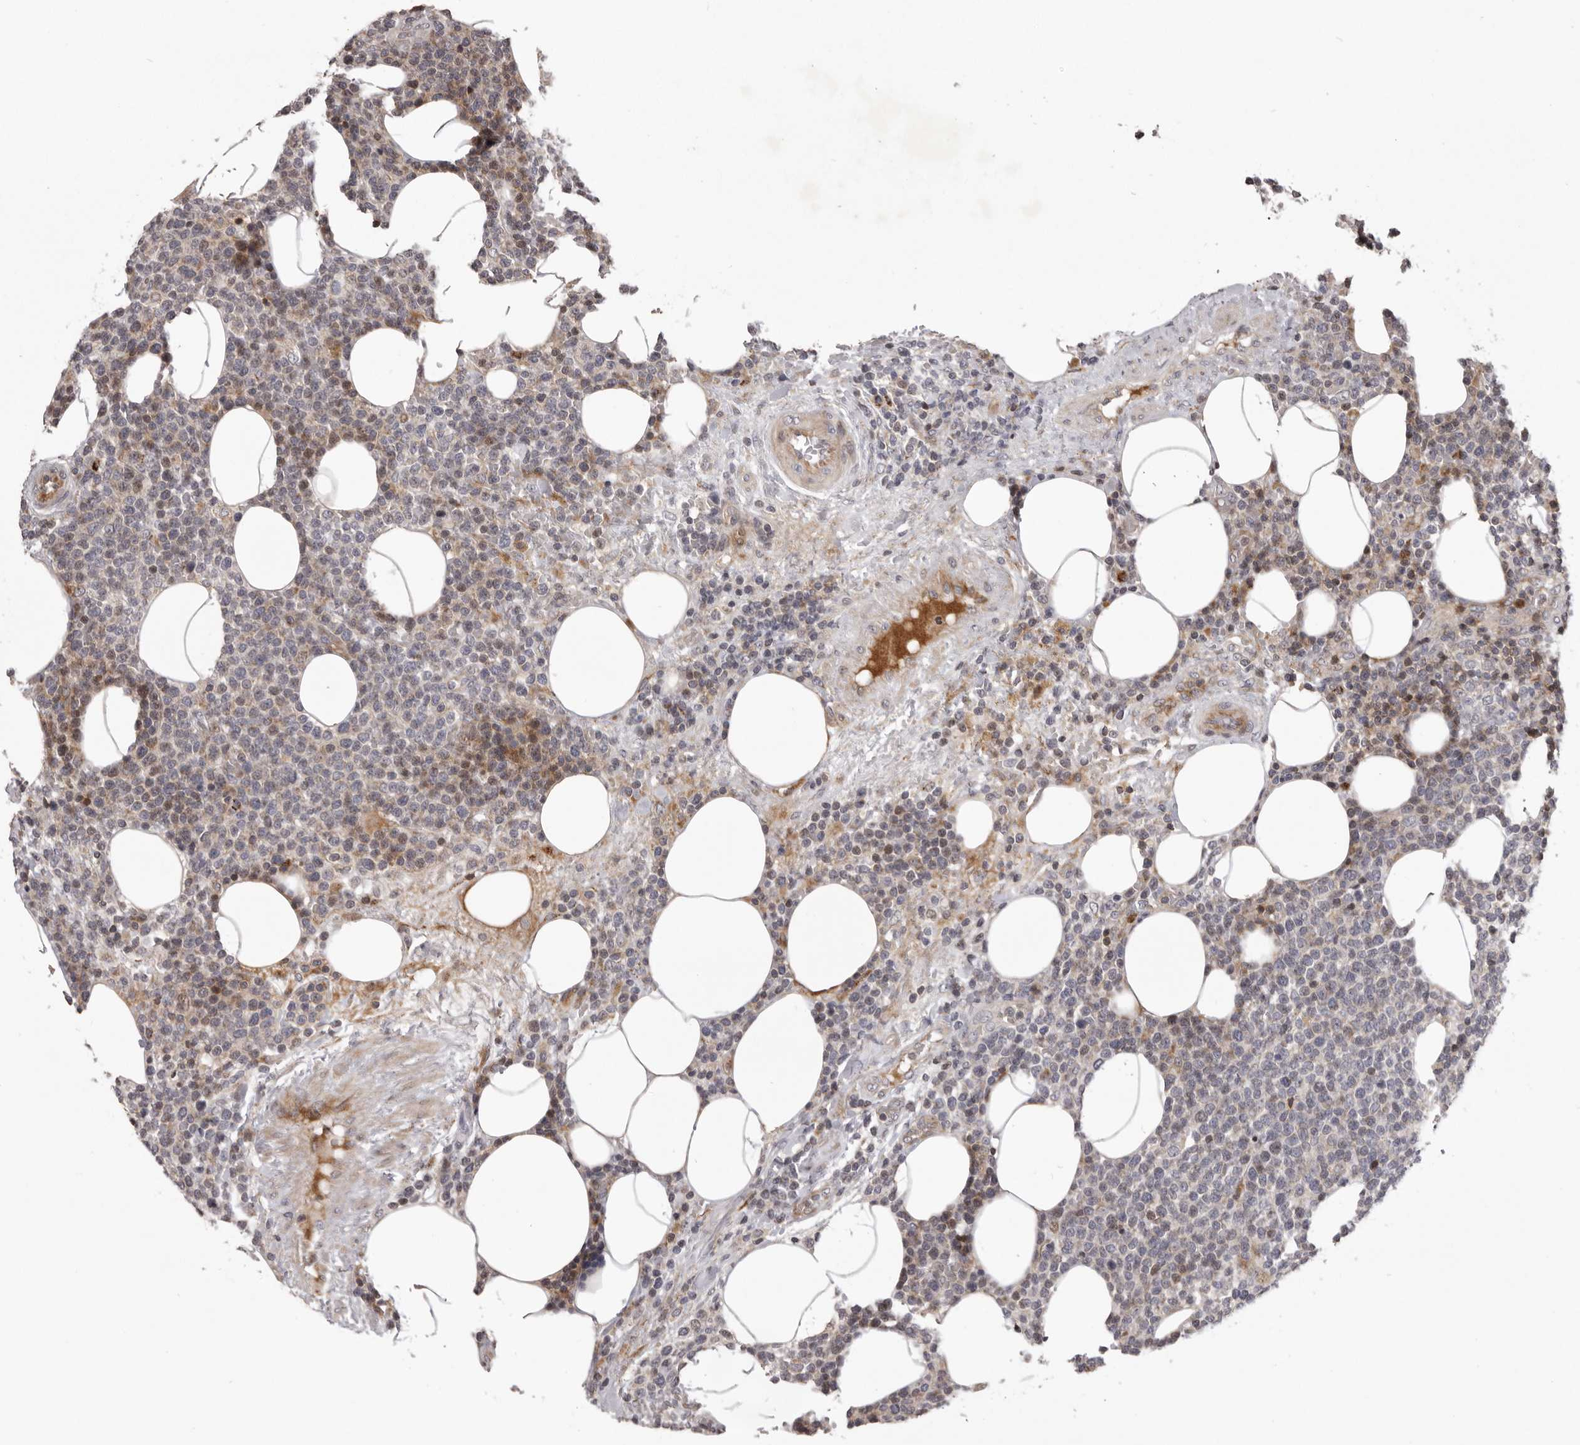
{"staining": {"intensity": "moderate", "quantity": "25%-75%", "location": "cytoplasmic/membranous,nuclear"}, "tissue": "lymphoma", "cell_type": "Tumor cells", "image_type": "cancer", "snomed": [{"axis": "morphology", "description": "Malignant lymphoma, non-Hodgkin's type, High grade"}, {"axis": "topography", "description": "Lymph node"}], "caption": "This micrograph reveals IHC staining of human lymphoma, with medium moderate cytoplasmic/membranous and nuclear positivity in about 25%-75% of tumor cells.", "gene": "AZIN1", "patient": {"sex": "male", "age": 61}}